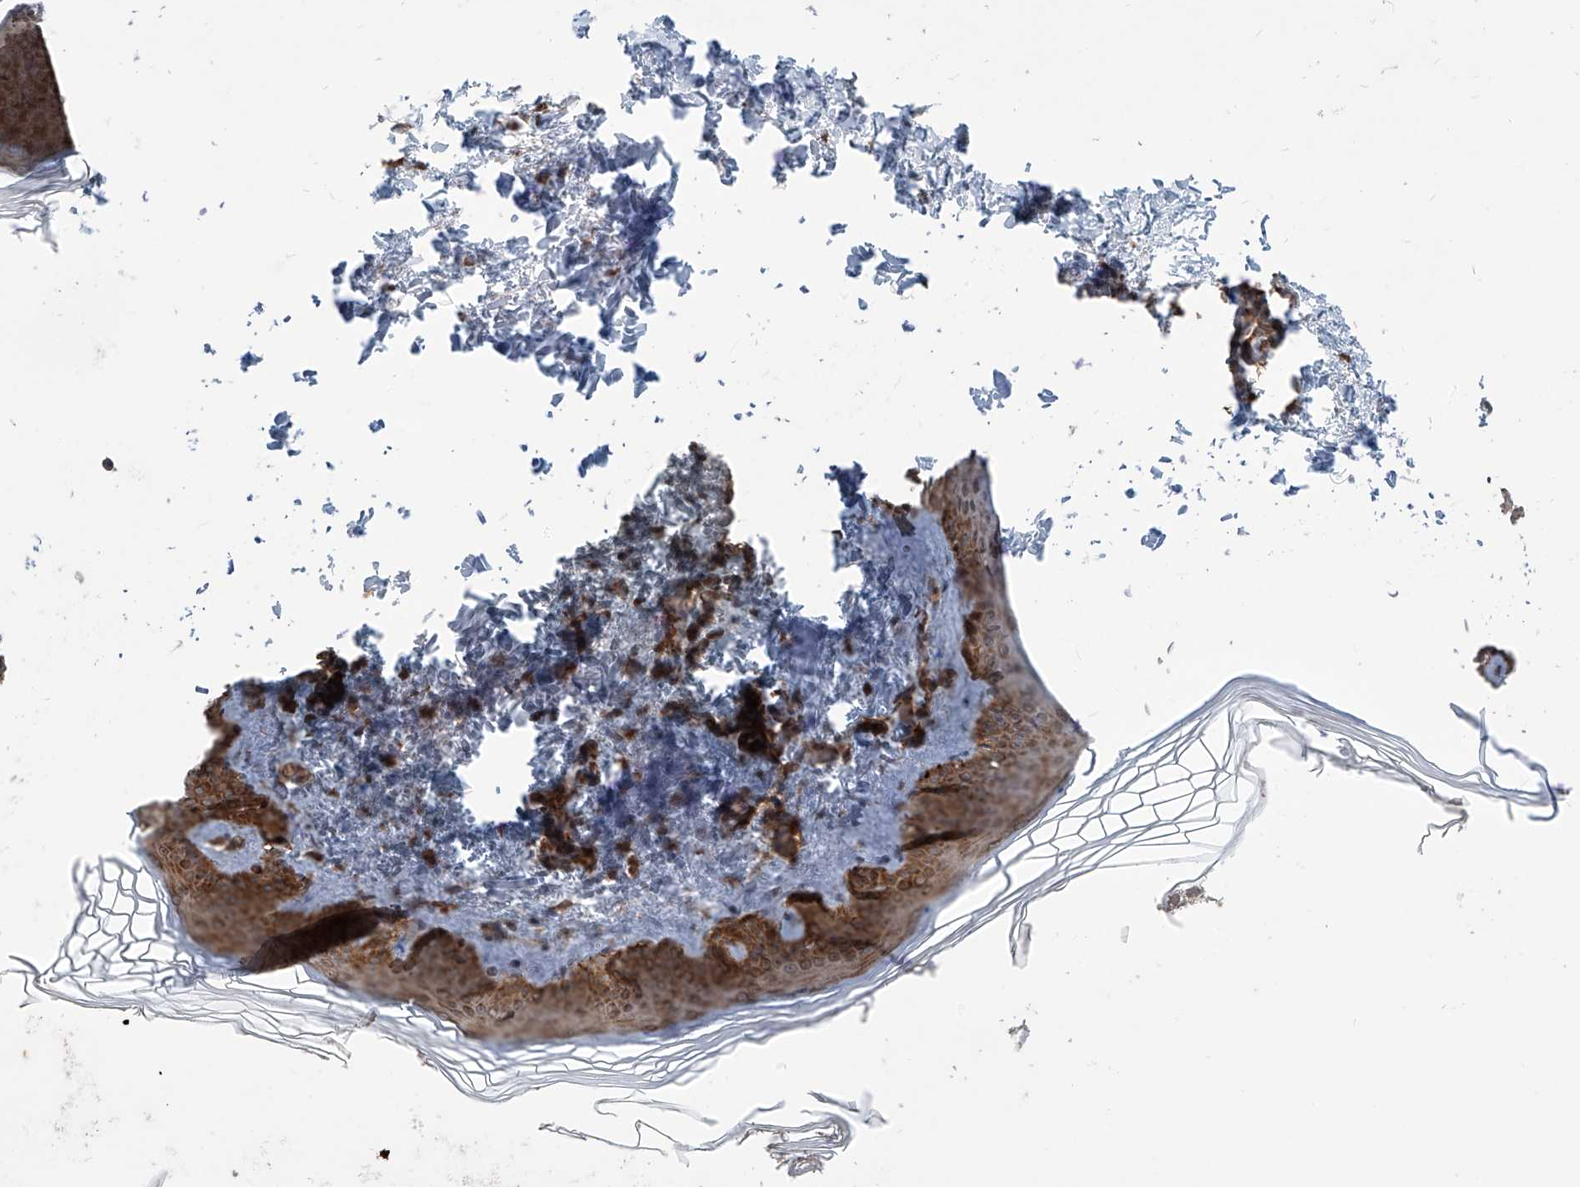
{"staining": {"intensity": "moderate", "quantity": ">75%", "location": "cytoplasmic/membranous"}, "tissue": "skin", "cell_type": "Fibroblasts", "image_type": "normal", "snomed": [{"axis": "morphology", "description": "Normal tissue, NOS"}, {"axis": "topography", "description": "Skin"}], "caption": "Immunohistochemical staining of benign skin shows moderate cytoplasmic/membranous protein staining in about >75% of fibroblasts.", "gene": "KATNIP", "patient": {"sex": "female", "age": 27}}